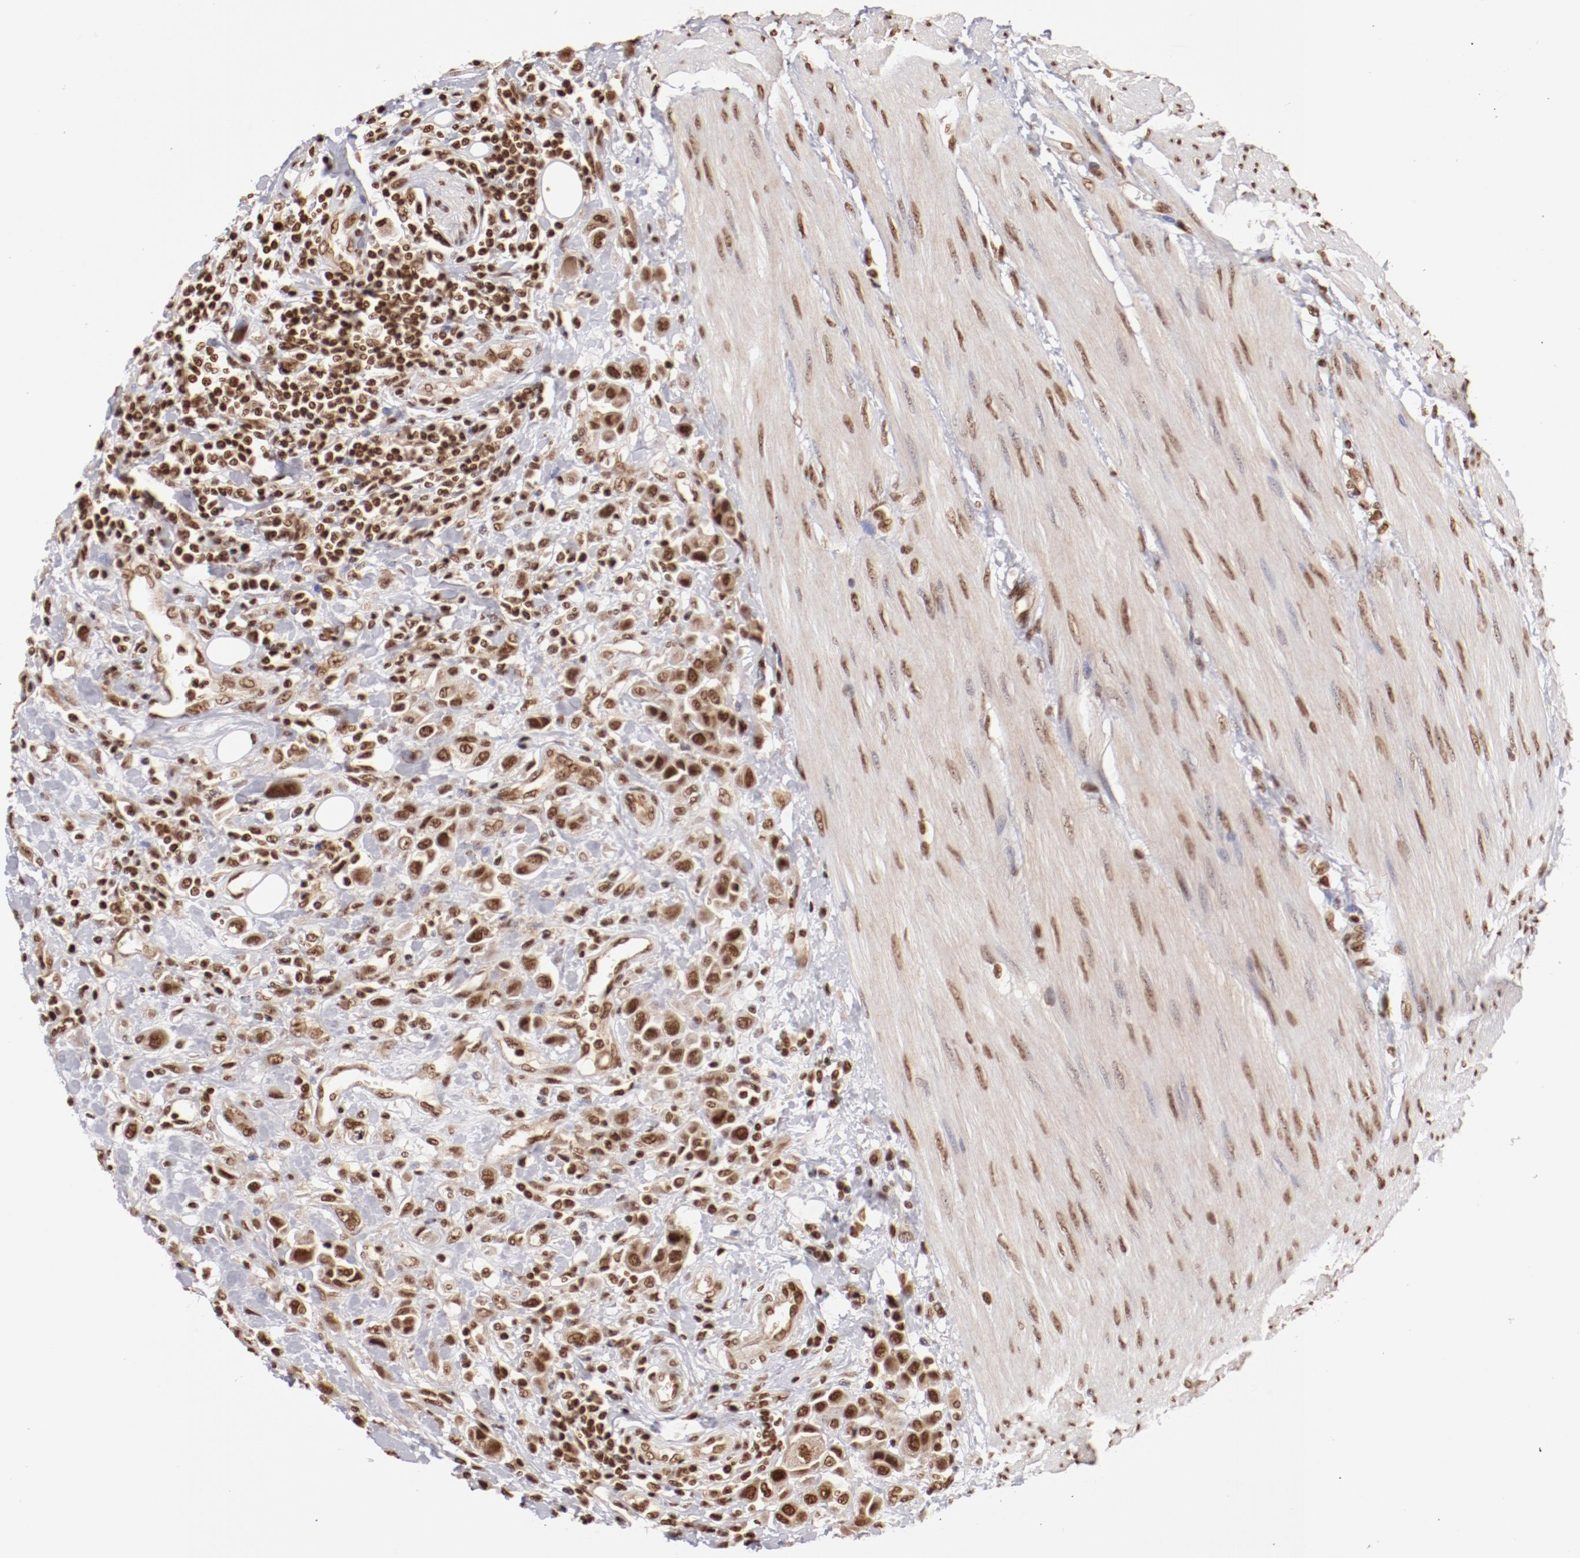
{"staining": {"intensity": "moderate", "quantity": ">75%", "location": "nuclear"}, "tissue": "urothelial cancer", "cell_type": "Tumor cells", "image_type": "cancer", "snomed": [{"axis": "morphology", "description": "Urothelial carcinoma, High grade"}, {"axis": "topography", "description": "Urinary bladder"}], "caption": "Urothelial carcinoma (high-grade) stained with IHC reveals moderate nuclear expression in approximately >75% of tumor cells.", "gene": "ABL2", "patient": {"sex": "male", "age": 50}}